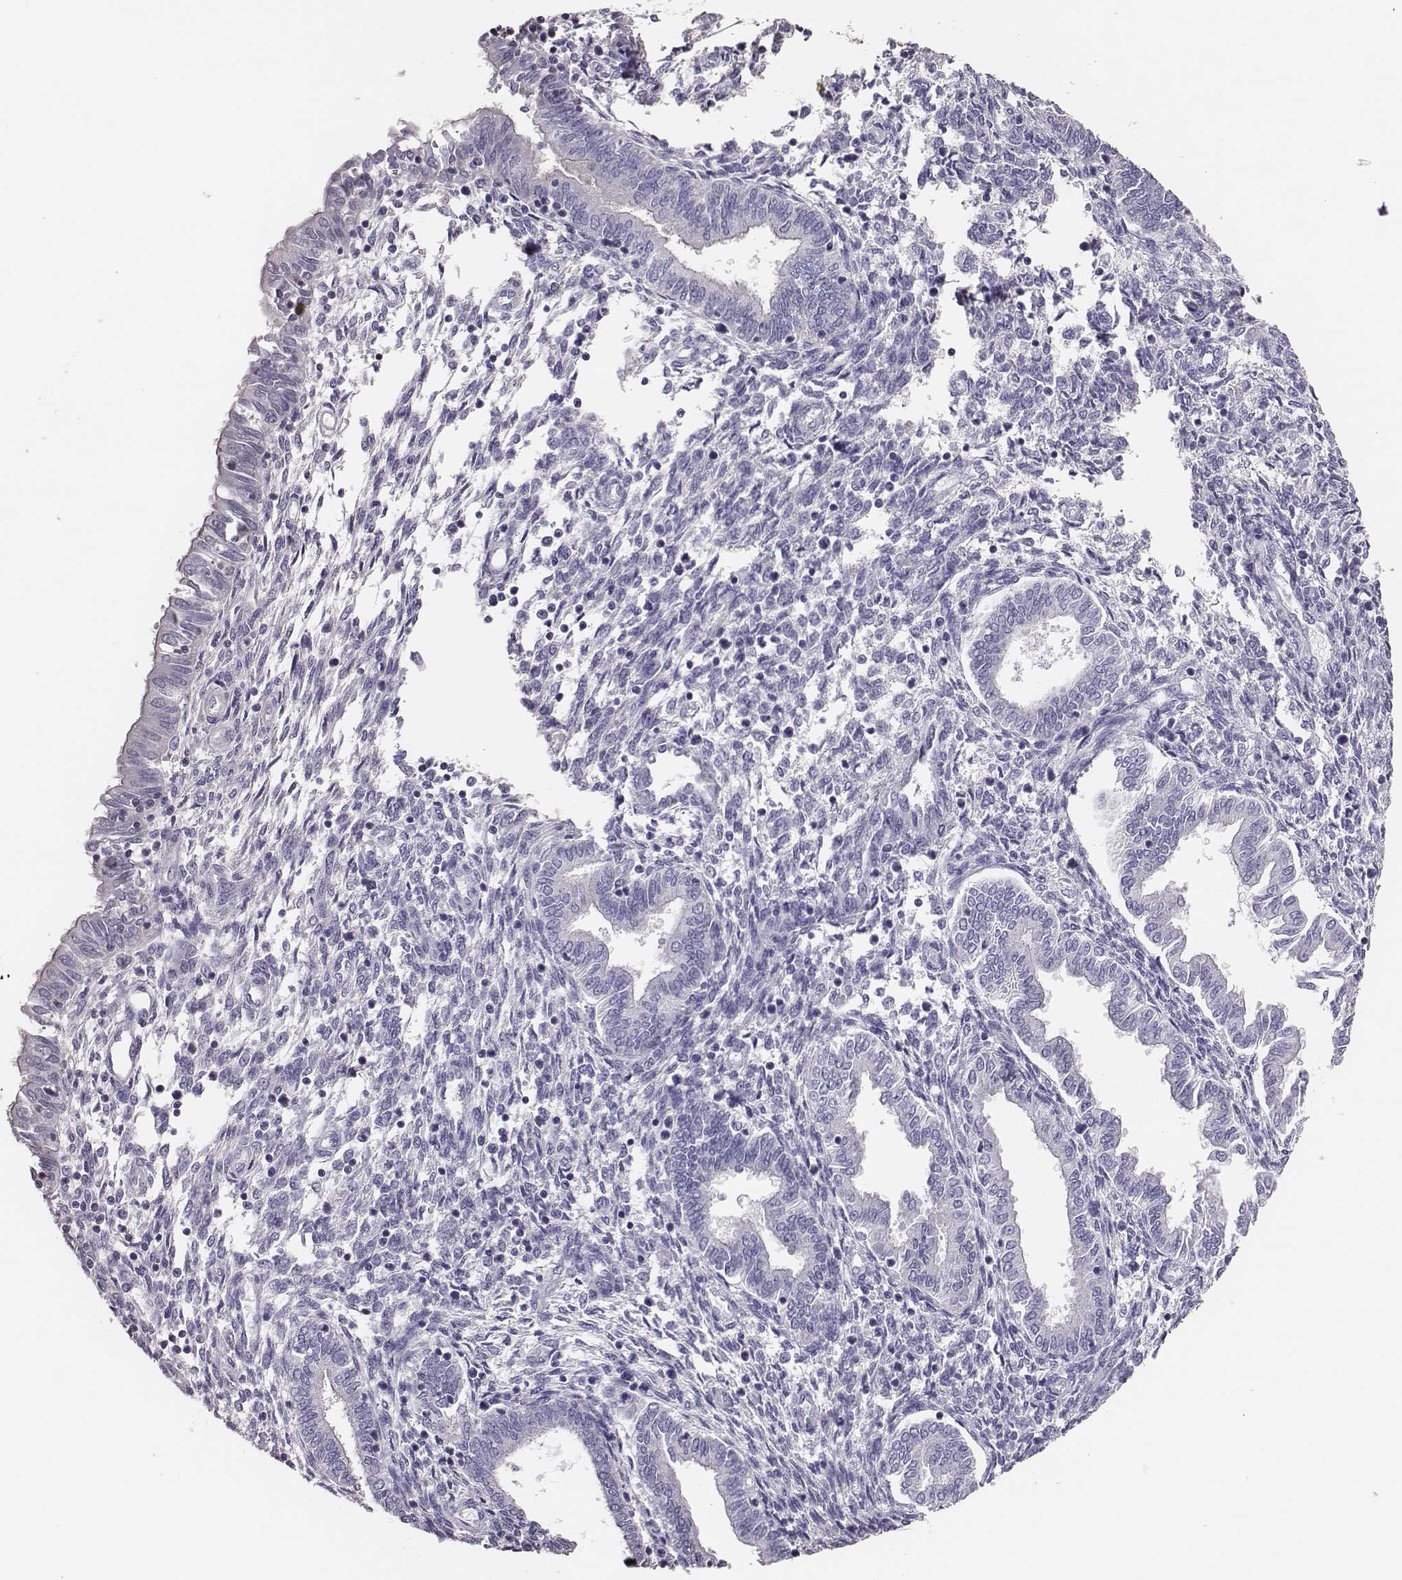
{"staining": {"intensity": "negative", "quantity": "none", "location": "none"}, "tissue": "endometrium", "cell_type": "Cells in endometrial stroma", "image_type": "normal", "snomed": [{"axis": "morphology", "description": "Normal tissue, NOS"}, {"axis": "topography", "description": "Endometrium"}], "caption": "The photomicrograph shows no staining of cells in endometrial stroma in benign endometrium. (Stains: DAB (3,3'-diaminobenzidine) IHC with hematoxylin counter stain, Microscopy: brightfield microscopy at high magnification).", "gene": "P2RY10", "patient": {"sex": "female", "age": 42}}